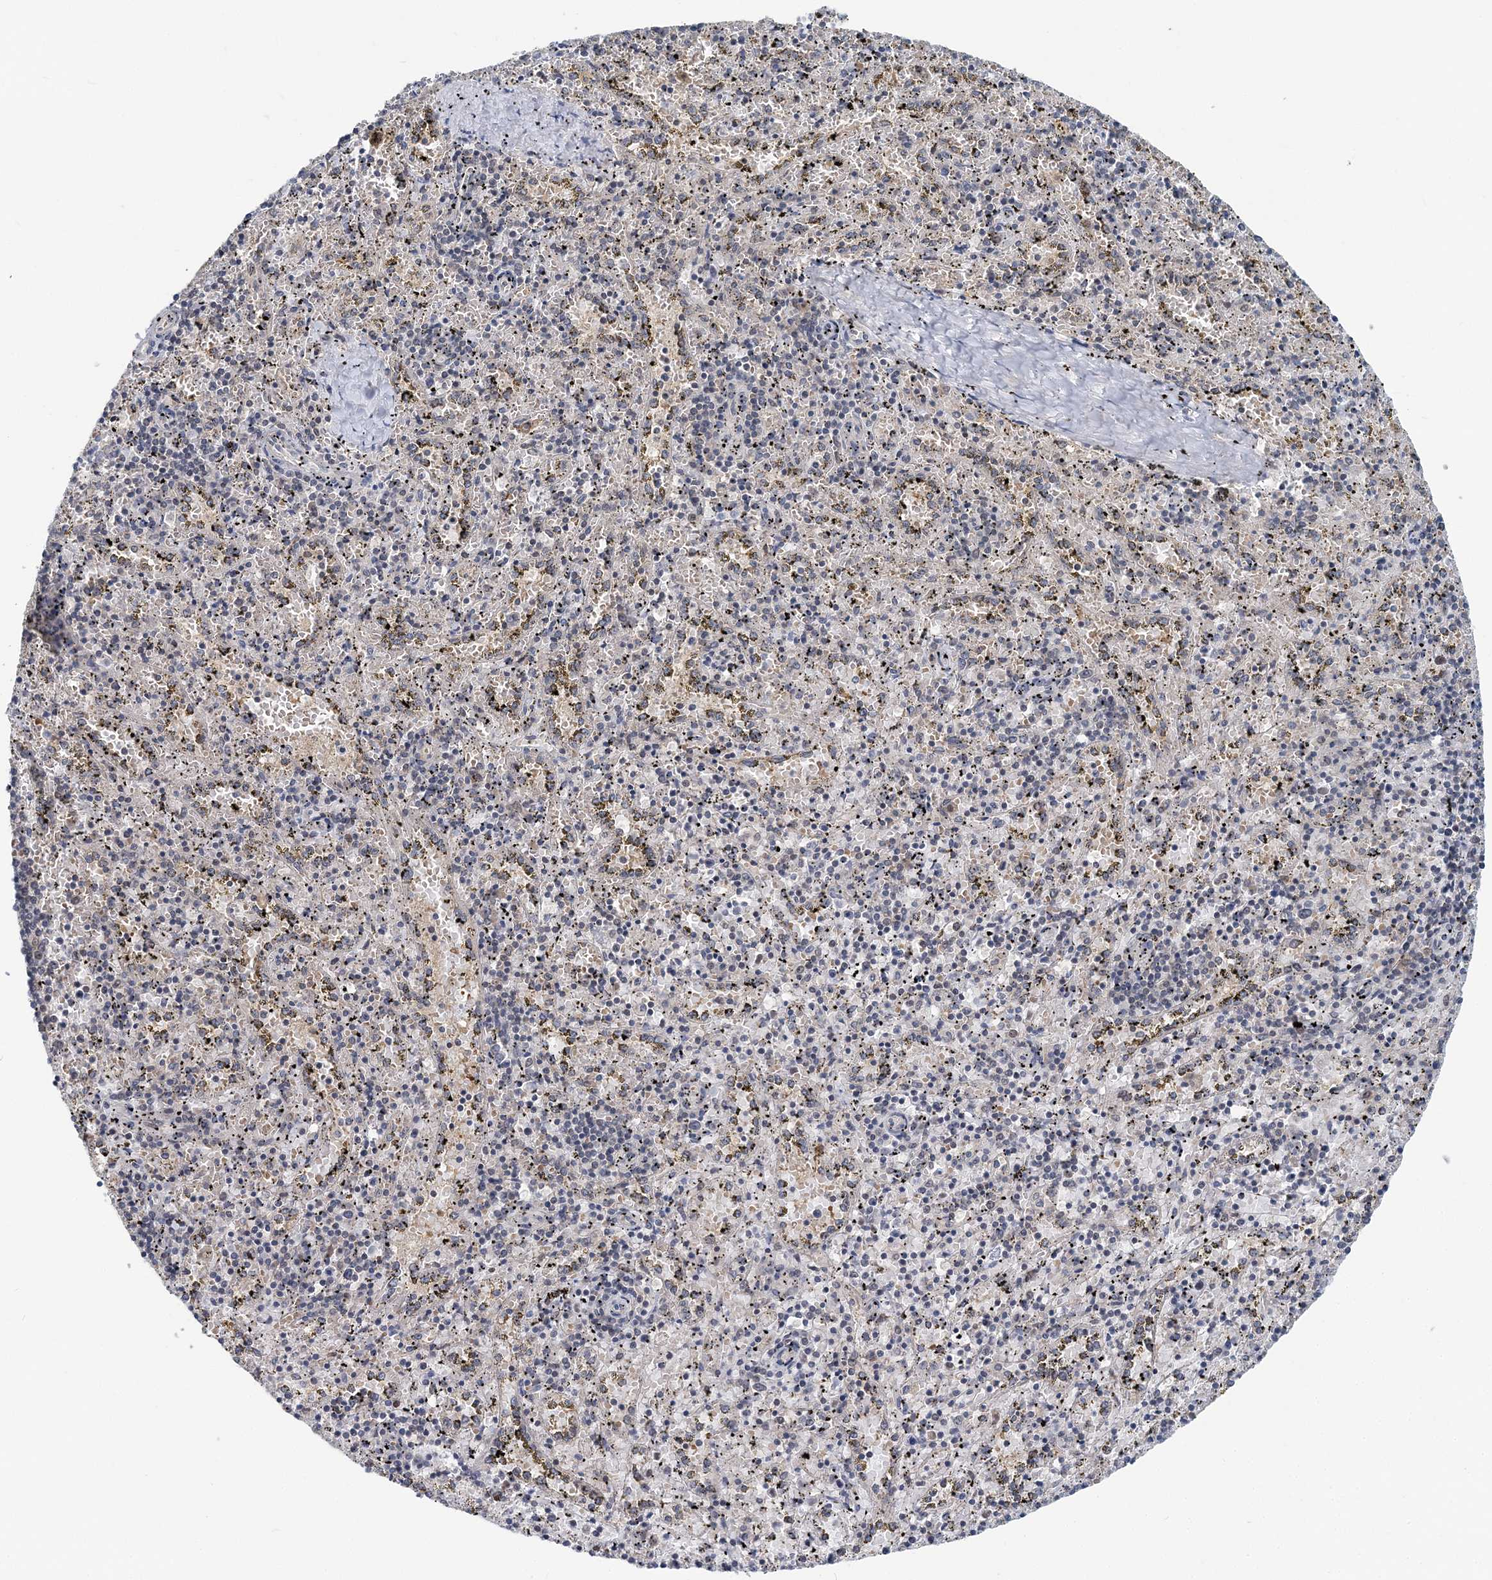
{"staining": {"intensity": "negative", "quantity": "none", "location": "none"}, "tissue": "spleen", "cell_type": "Cells in red pulp", "image_type": "normal", "snomed": [{"axis": "morphology", "description": "Normal tissue, NOS"}, {"axis": "topography", "description": "Spleen"}], "caption": "A high-resolution micrograph shows IHC staining of benign spleen, which reveals no significant staining in cells in red pulp. Brightfield microscopy of IHC stained with DAB (brown) and hematoxylin (blue), captured at high magnification.", "gene": "HYCC2", "patient": {"sex": "male", "age": 11}}